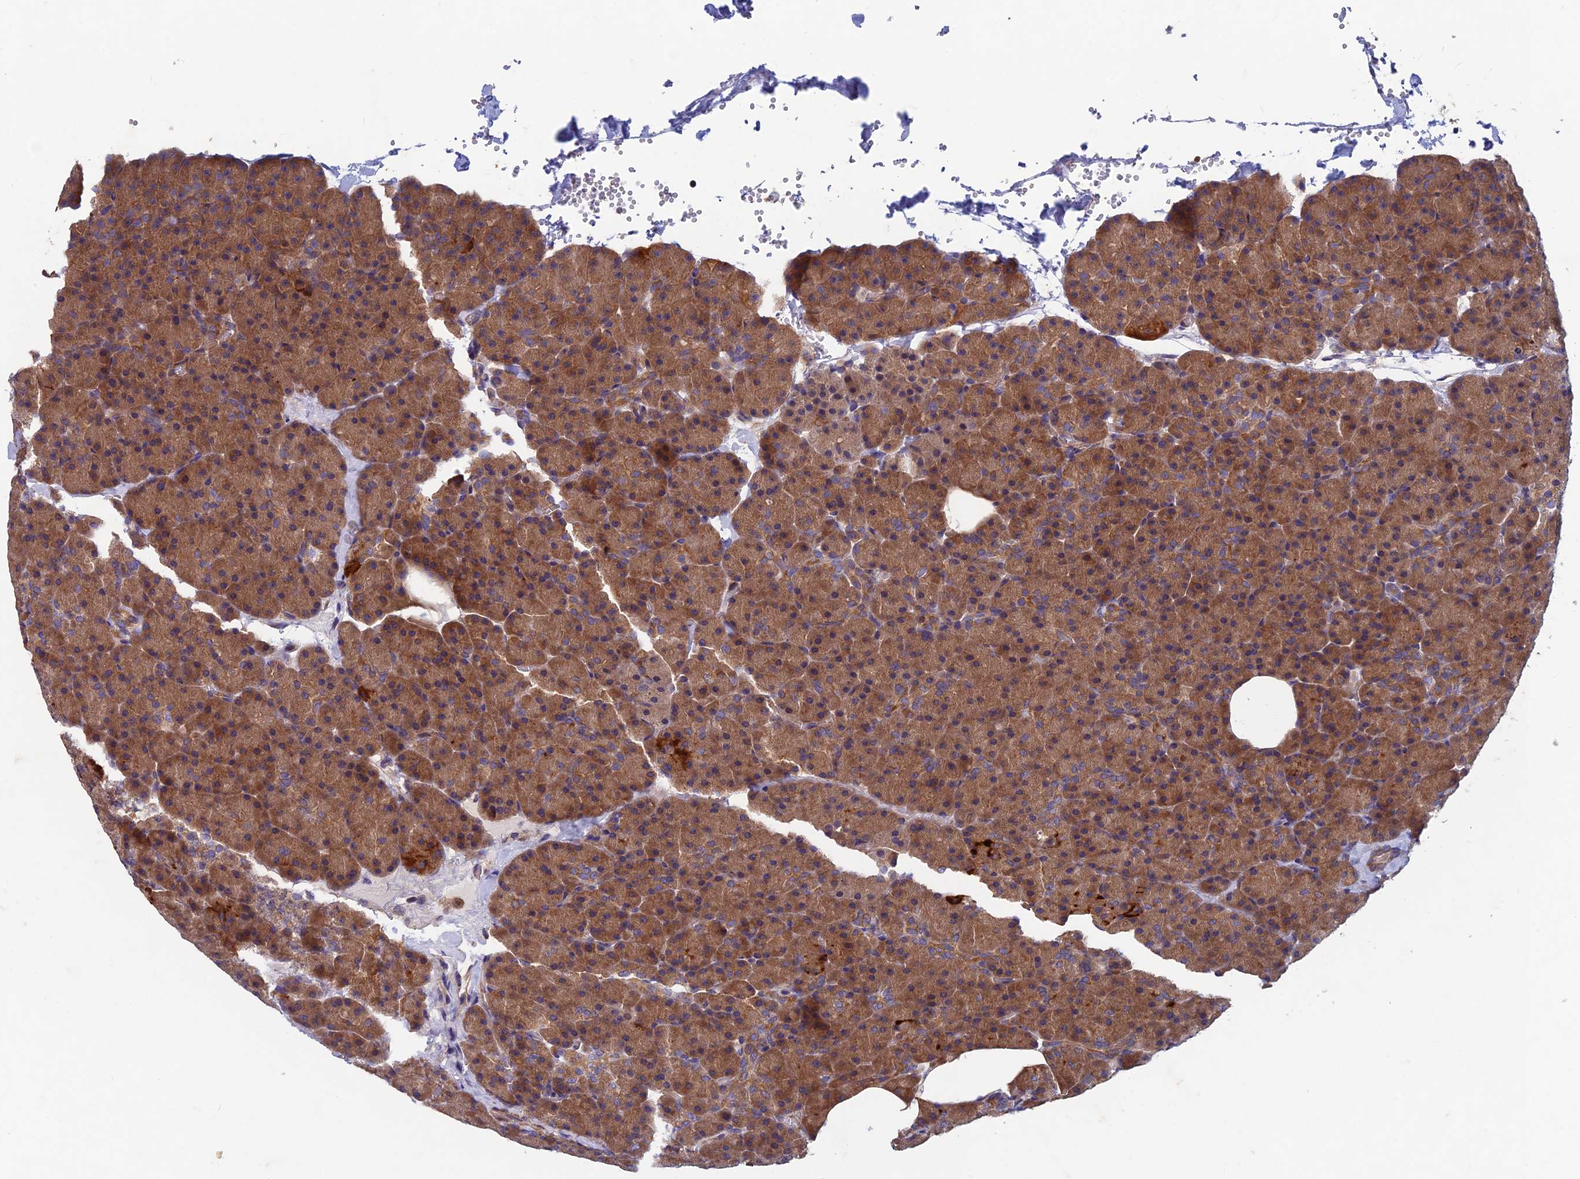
{"staining": {"intensity": "moderate", "quantity": ">75%", "location": "cytoplasmic/membranous"}, "tissue": "pancreas", "cell_type": "Exocrine glandular cells", "image_type": "normal", "snomed": [{"axis": "morphology", "description": "Normal tissue, NOS"}, {"axis": "morphology", "description": "Carcinoid, malignant, NOS"}, {"axis": "topography", "description": "Pancreas"}], "caption": "Benign pancreas was stained to show a protein in brown. There is medium levels of moderate cytoplasmic/membranous staining in approximately >75% of exocrine glandular cells.", "gene": "NCAPG", "patient": {"sex": "female", "age": 35}}